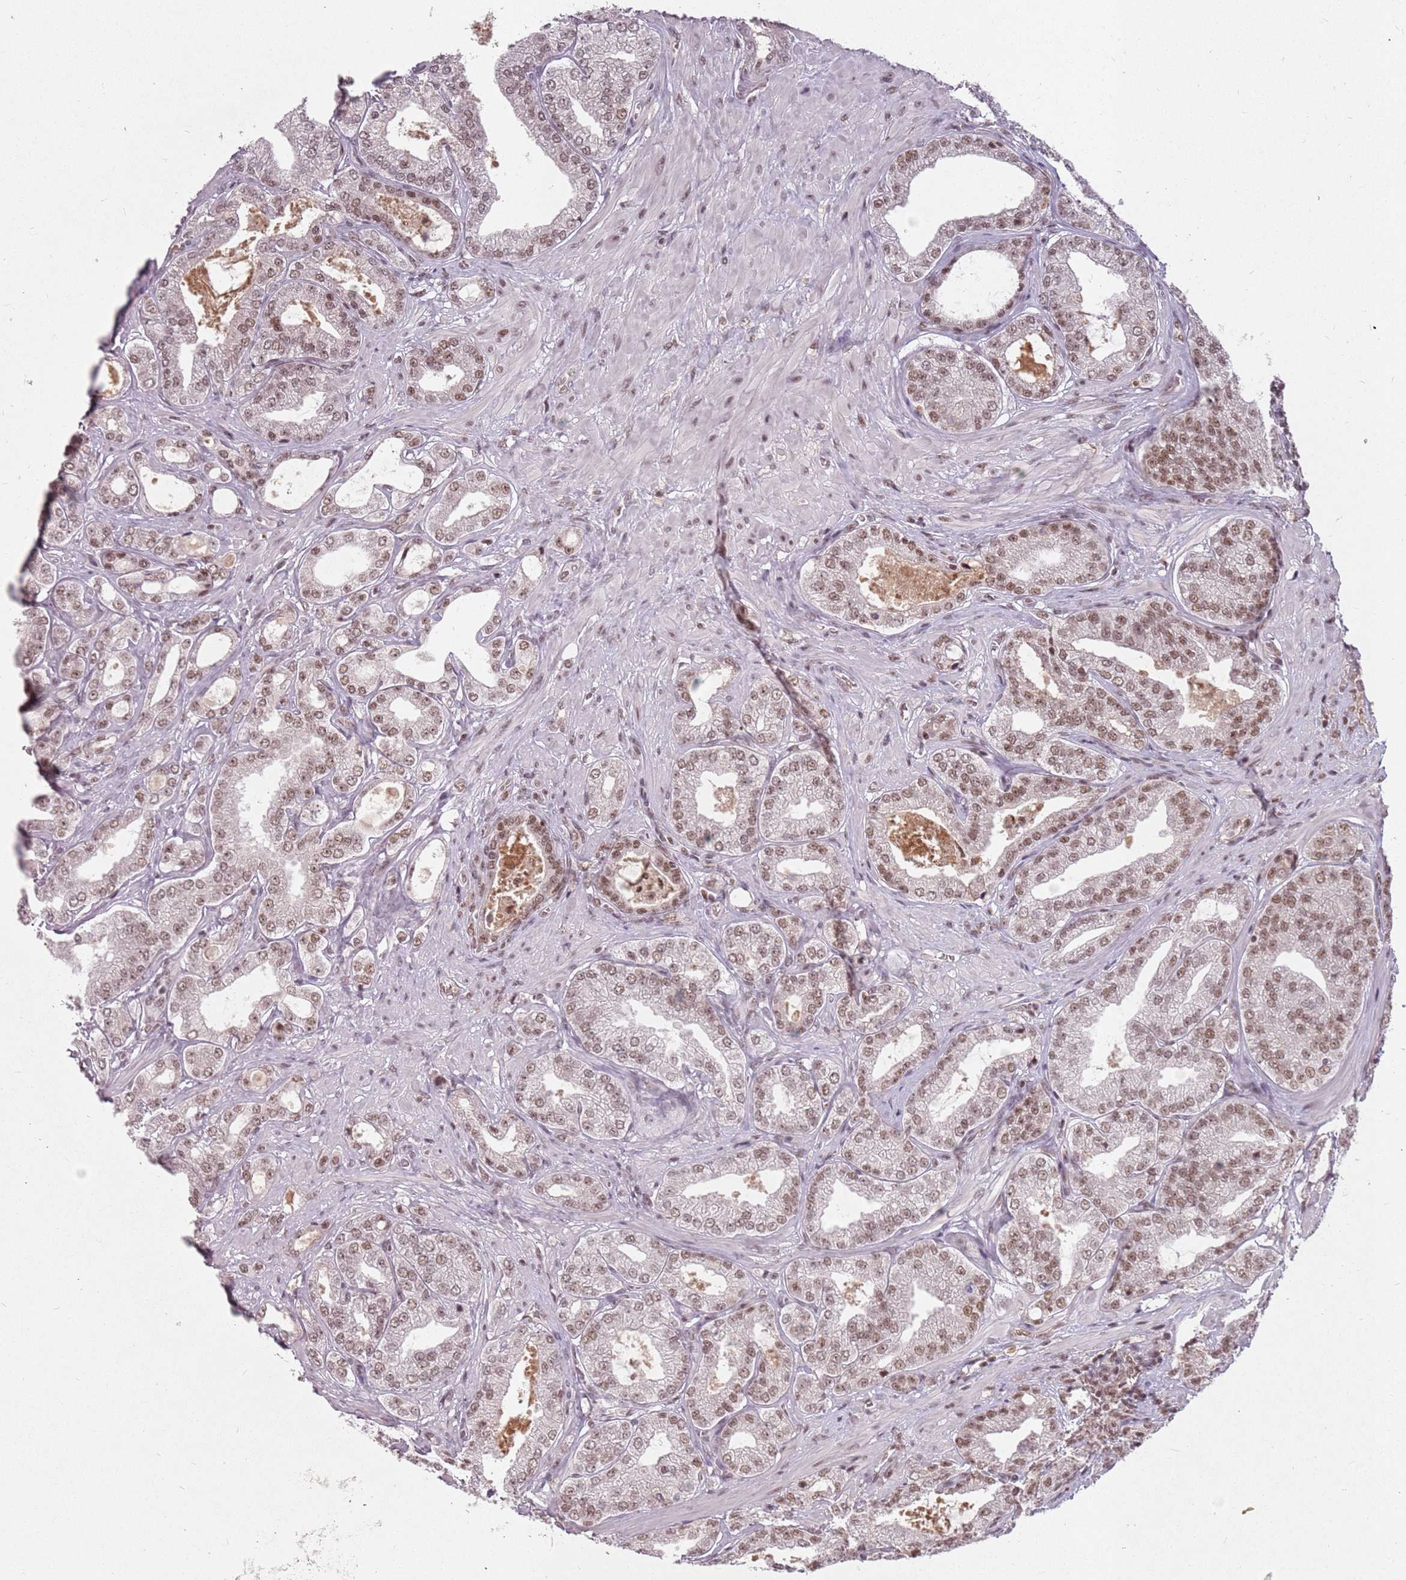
{"staining": {"intensity": "moderate", "quantity": ">75%", "location": "nuclear"}, "tissue": "prostate cancer", "cell_type": "Tumor cells", "image_type": "cancer", "snomed": [{"axis": "morphology", "description": "Adenocarcinoma, Low grade"}, {"axis": "topography", "description": "Prostate"}], "caption": "The image displays immunohistochemical staining of prostate cancer (low-grade adenocarcinoma). There is moderate nuclear positivity is appreciated in about >75% of tumor cells.", "gene": "NCBP1", "patient": {"sex": "male", "age": 63}}